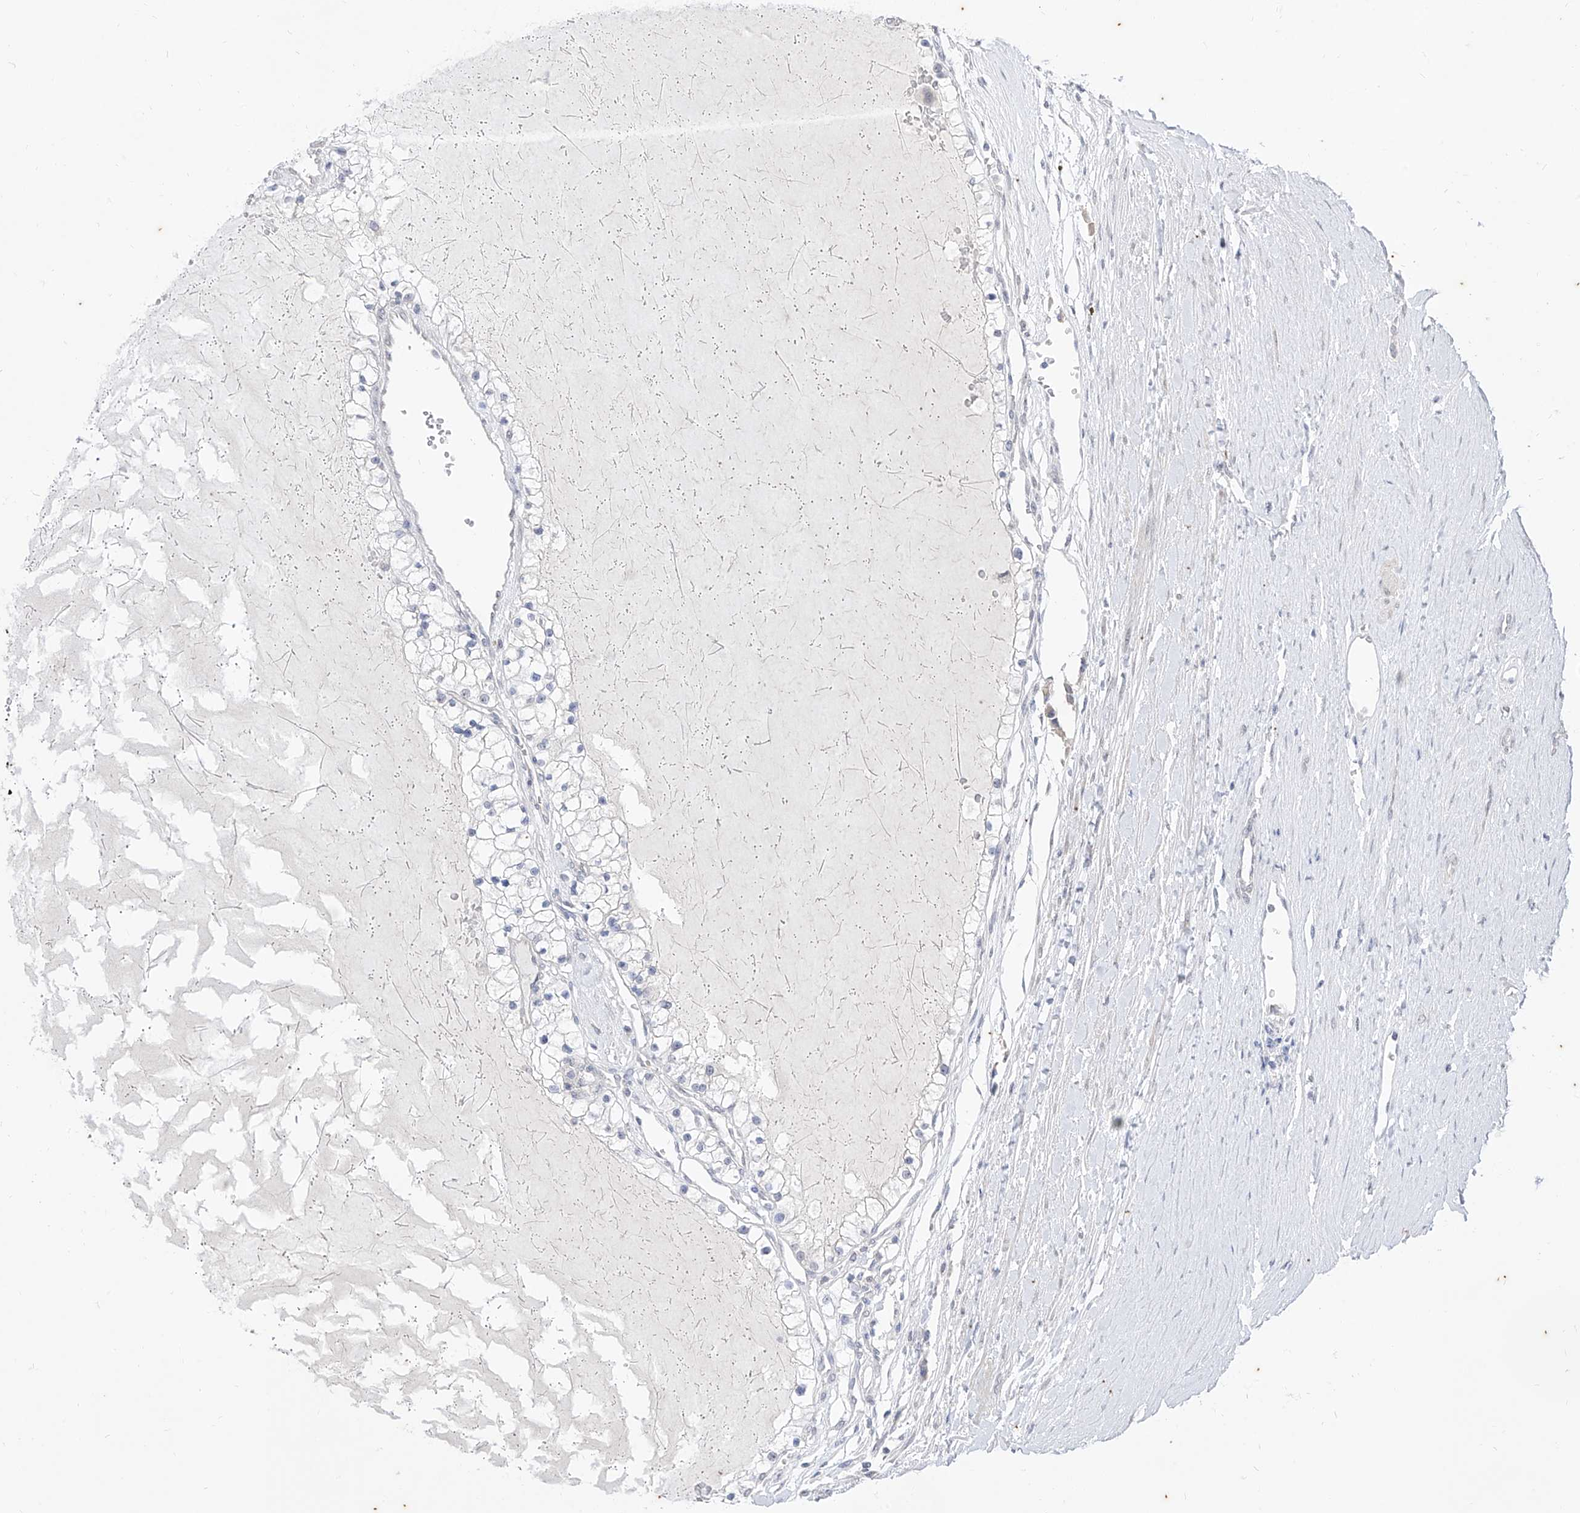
{"staining": {"intensity": "negative", "quantity": "none", "location": "none"}, "tissue": "renal cancer", "cell_type": "Tumor cells", "image_type": "cancer", "snomed": [{"axis": "morphology", "description": "Normal tissue, NOS"}, {"axis": "morphology", "description": "Adenocarcinoma, NOS"}, {"axis": "topography", "description": "Kidney"}], "caption": "IHC photomicrograph of human renal cancer (adenocarcinoma) stained for a protein (brown), which reveals no expression in tumor cells.", "gene": "PHF20L1", "patient": {"sex": "male", "age": 68}}